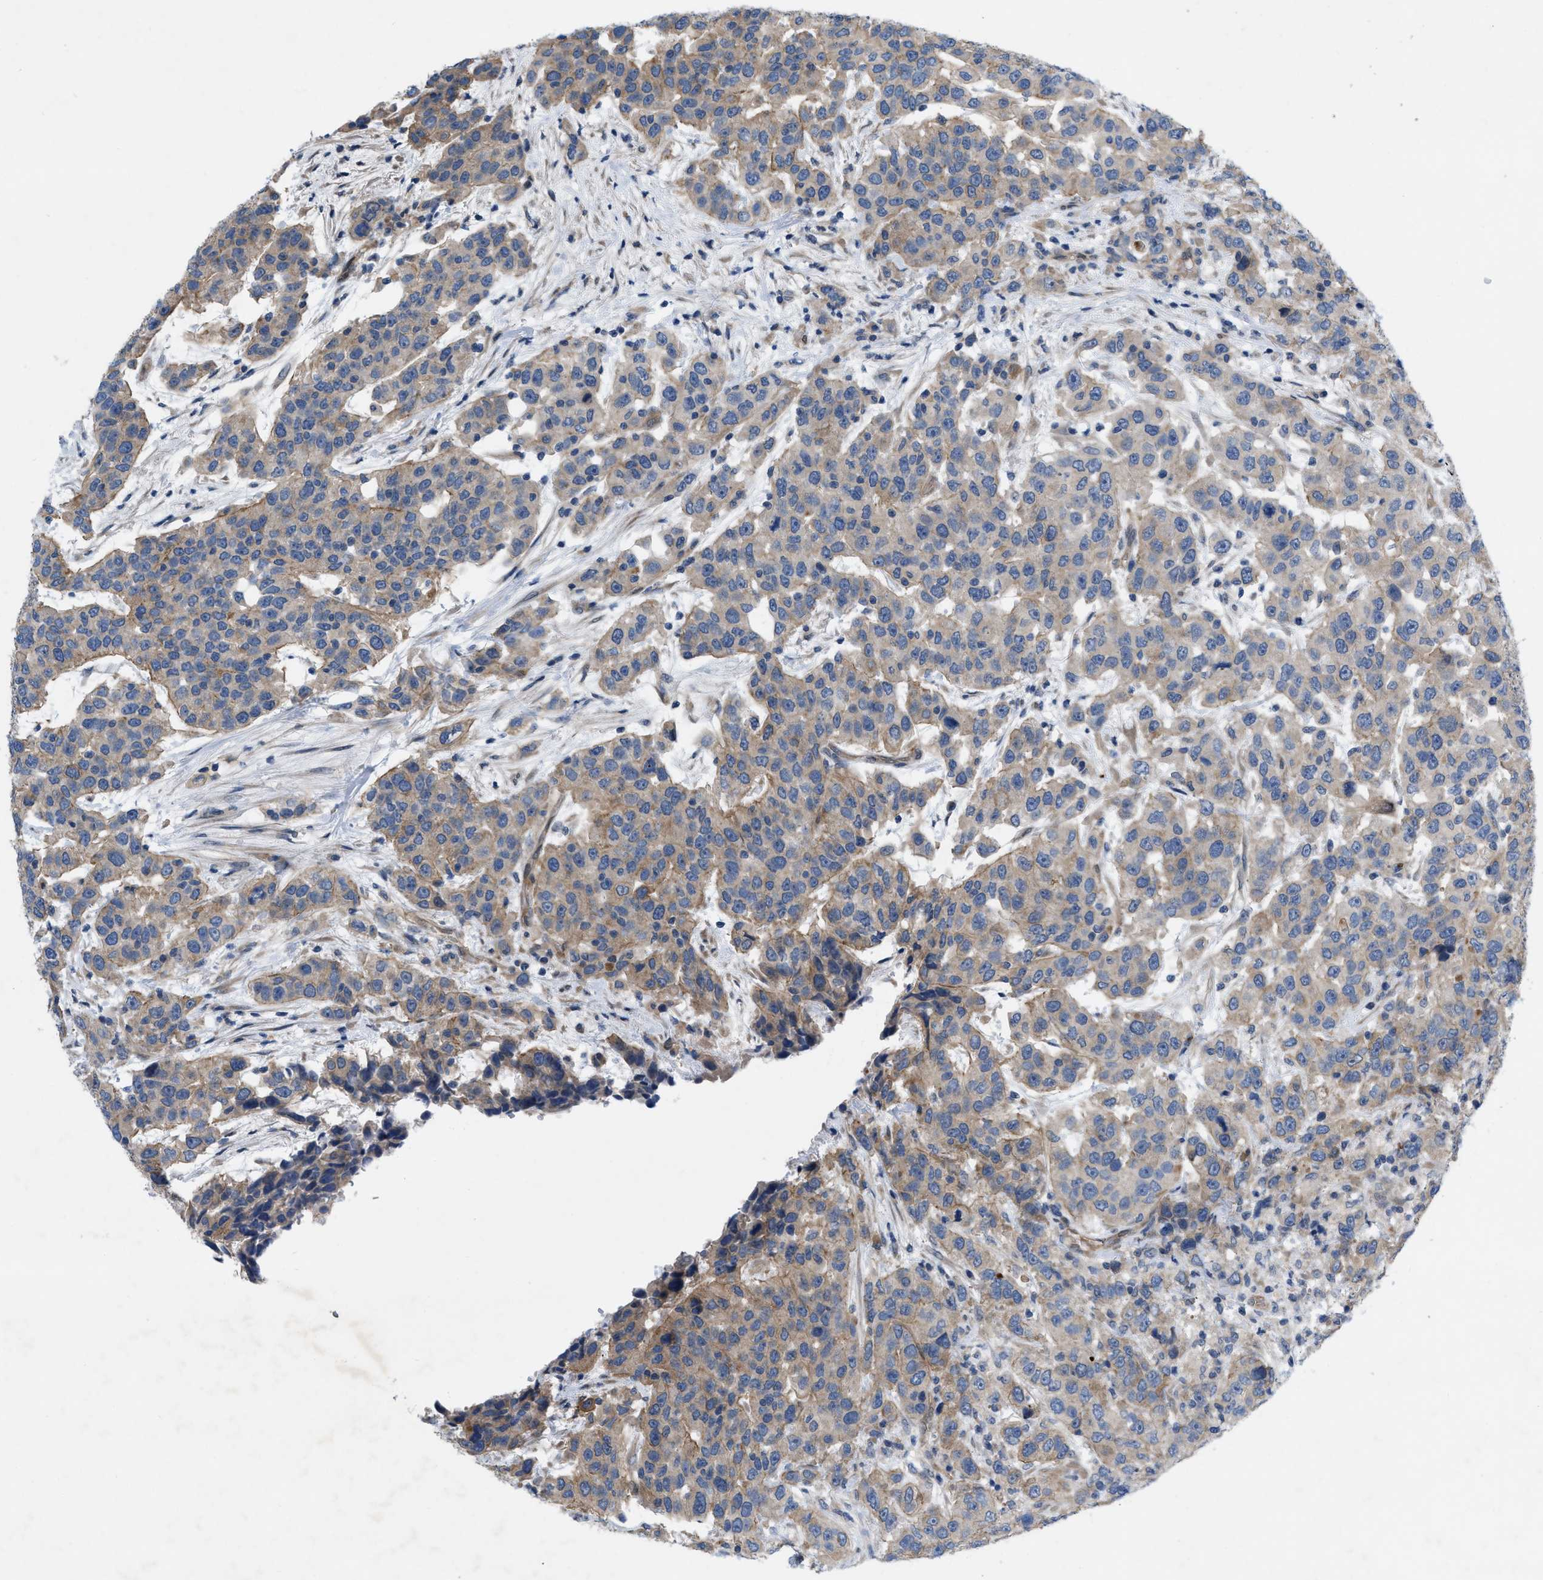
{"staining": {"intensity": "weak", "quantity": ">75%", "location": "cytoplasmic/membranous"}, "tissue": "urothelial cancer", "cell_type": "Tumor cells", "image_type": "cancer", "snomed": [{"axis": "morphology", "description": "Urothelial carcinoma, High grade"}, {"axis": "topography", "description": "Urinary bladder"}], "caption": "Protein staining reveals weak cytoplasmic/membranous expression in about >75% of tumor cells in urothelial cancer. The staining was performed using DAB (3,3'-diaminobenzidine) to visualize the protein expression in brown, while the nuclei were stained in blue with hematoxylin (Magnification: 20x).", "gene": "NDEL1", "patient": {"sex": "female", "age": 80}}